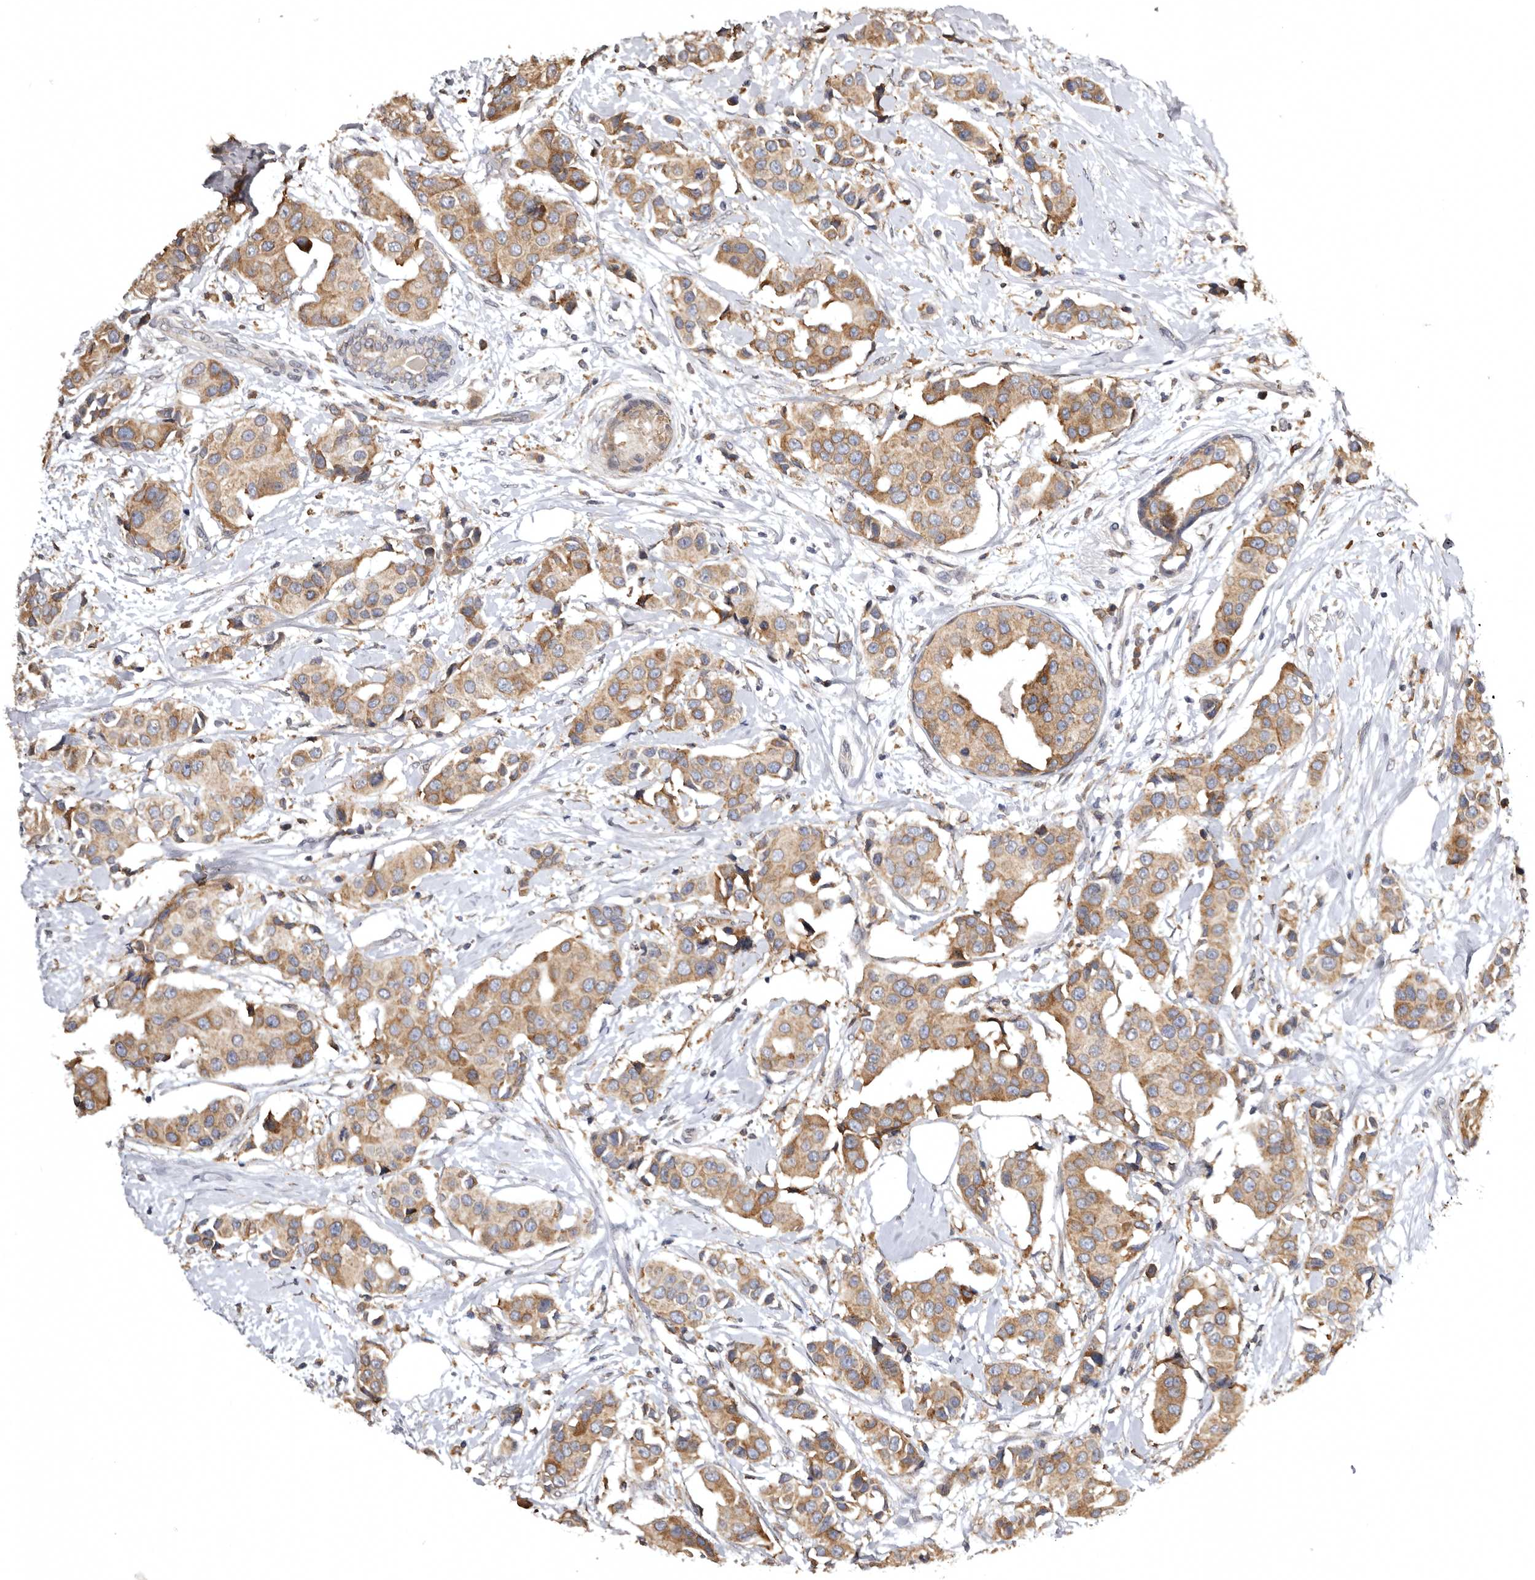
{"staining": {"intensity": "moderate", "quantity": ">75%", "location": "cytoplasmic/membranous"}, "tissue": "breast cancer", "cell_type": "Tumor cells", "image_type": "cancer", "snomed": [{"axis": "morphology", "description": "Normal tissue, NOS"}, {"axis": "morphology", "description": "Duct carcinoma"}, {"axis": "topography", "description": "Breast"}], "caption": "Immunohistochemistry (IHC) micrograph of breast cancer (infiltrating ductal carcinoma) stained for a protein (brown), which exhibits medium levels of moderate cytoplasmic/membranous staining in approximately >75% of tumor cells.", "gene": "INKA2", "patient": {"sex": "female", "age": 39}}